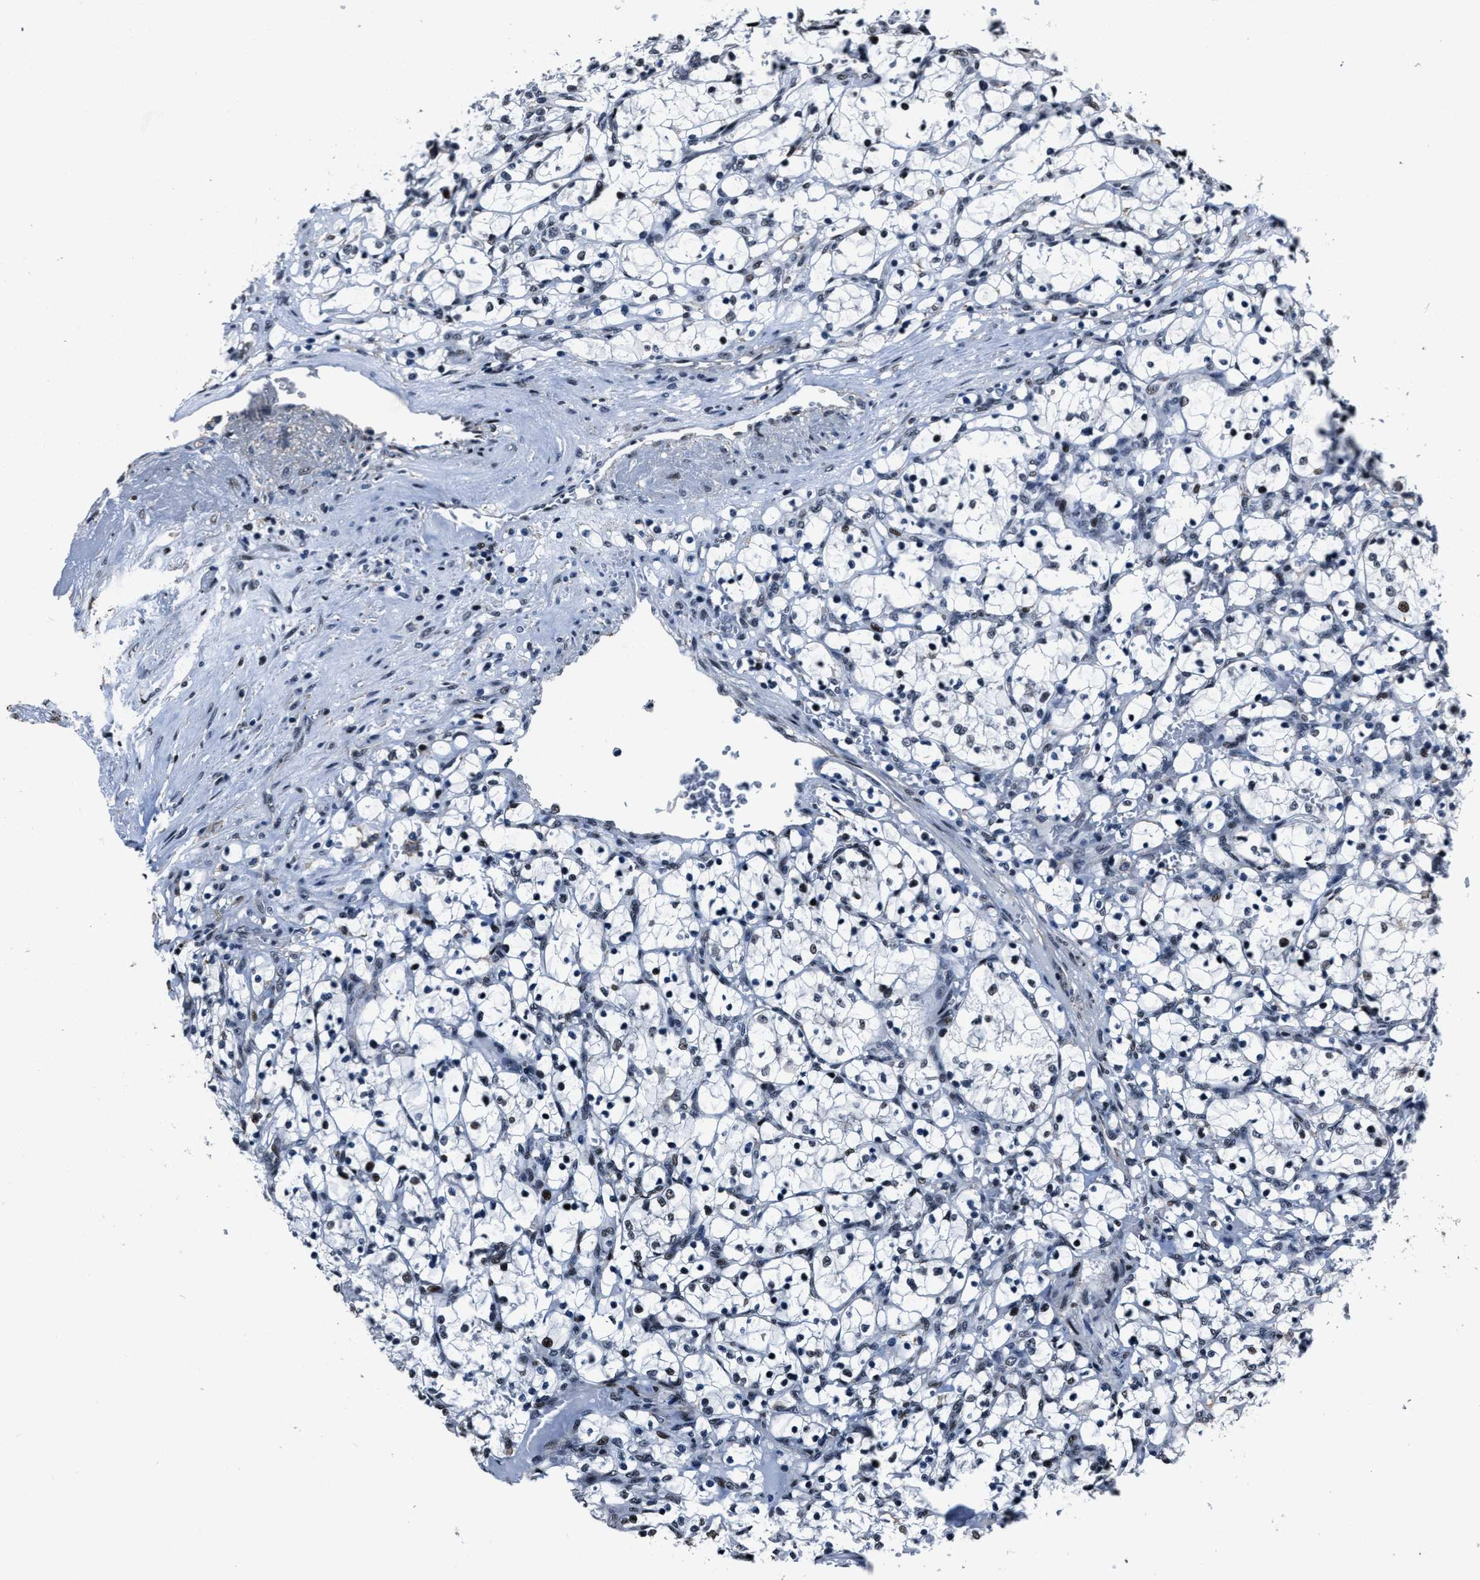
{"staining": {"intensity": "weak", "quantity": ">75%", "location": "nuclear"}, "tissue": "renal cancer", "cell_type": "Tumor cells", "image_type": "cancer", "snomed": [{"axis": "morphology", "description": "Adenocarcinoma, NOS"}, {"axis": "topography", "description": "Kidney"}], "caption": "Protein positivity by immunohistochemistry demonstrates weak nuclear expression in approximately >75% of tumor cells in renal cancer (adenocarcinoma). The staining is performed using DAB brown chromogen to label protein expression. The nuclei are counter-stained blue using hematoxylin.", "gene": "PPIE", "patient": {"sex": "female", "age": 69}}